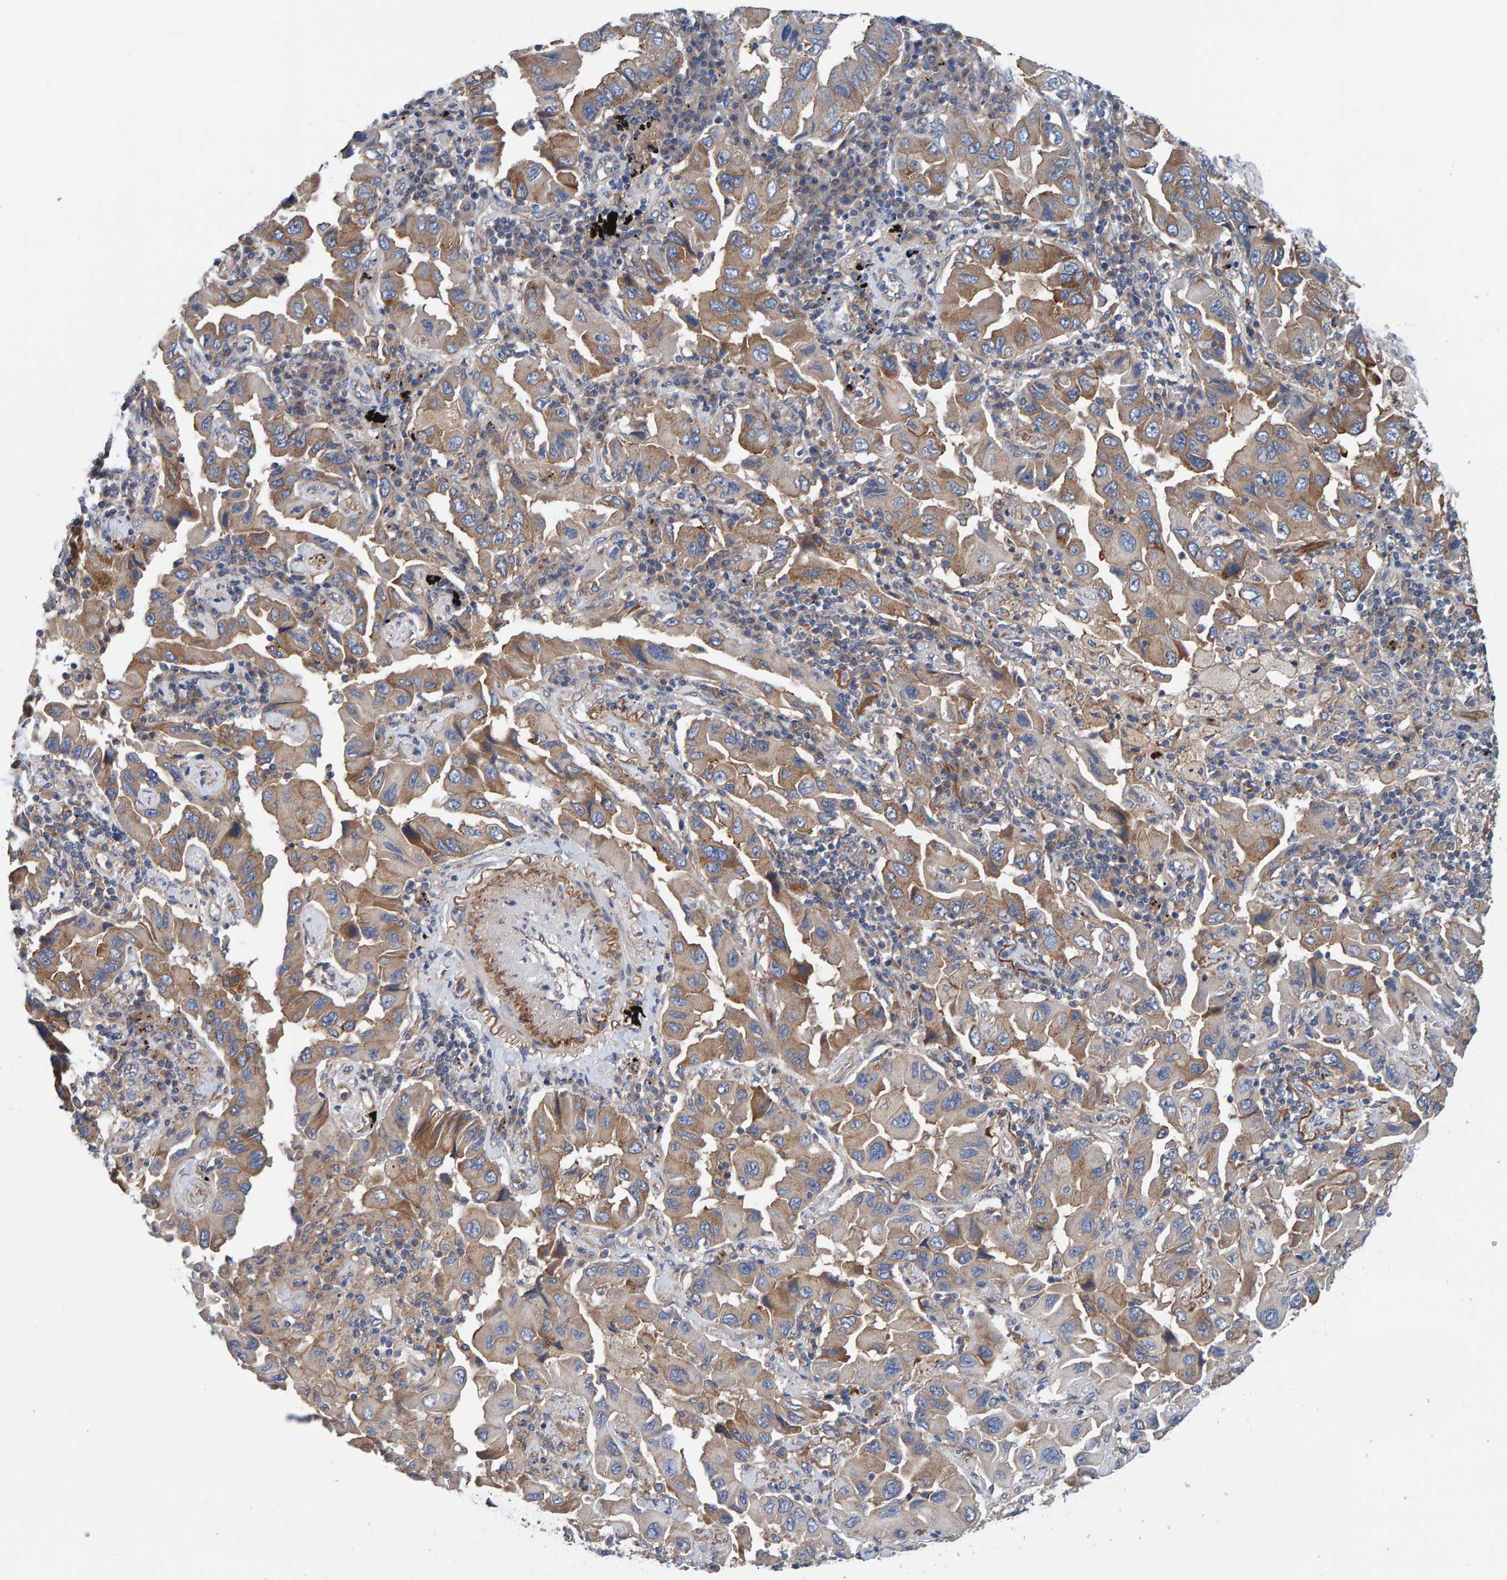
{"staining": {"intensity": "moderate", "quantity": ">75%", "location": "cytoplasmic/membranous"}, "tissue": "lung cancer", "cell_type": "Tumor cells", "image_type": "cancer", "snomed": [{"axis": "morphology", "description": "Adenocarcinoma, NOS"}, {"axis": "topography", "description": "Lung"}], "caption": "A brown stain shows moderate cytoplasmic/membranous expression of a protein in lung cancer (adenocarcinoma) tumor cells.", "gene": "MKLN1", "patient": {"sex": "female", "age": 65}}